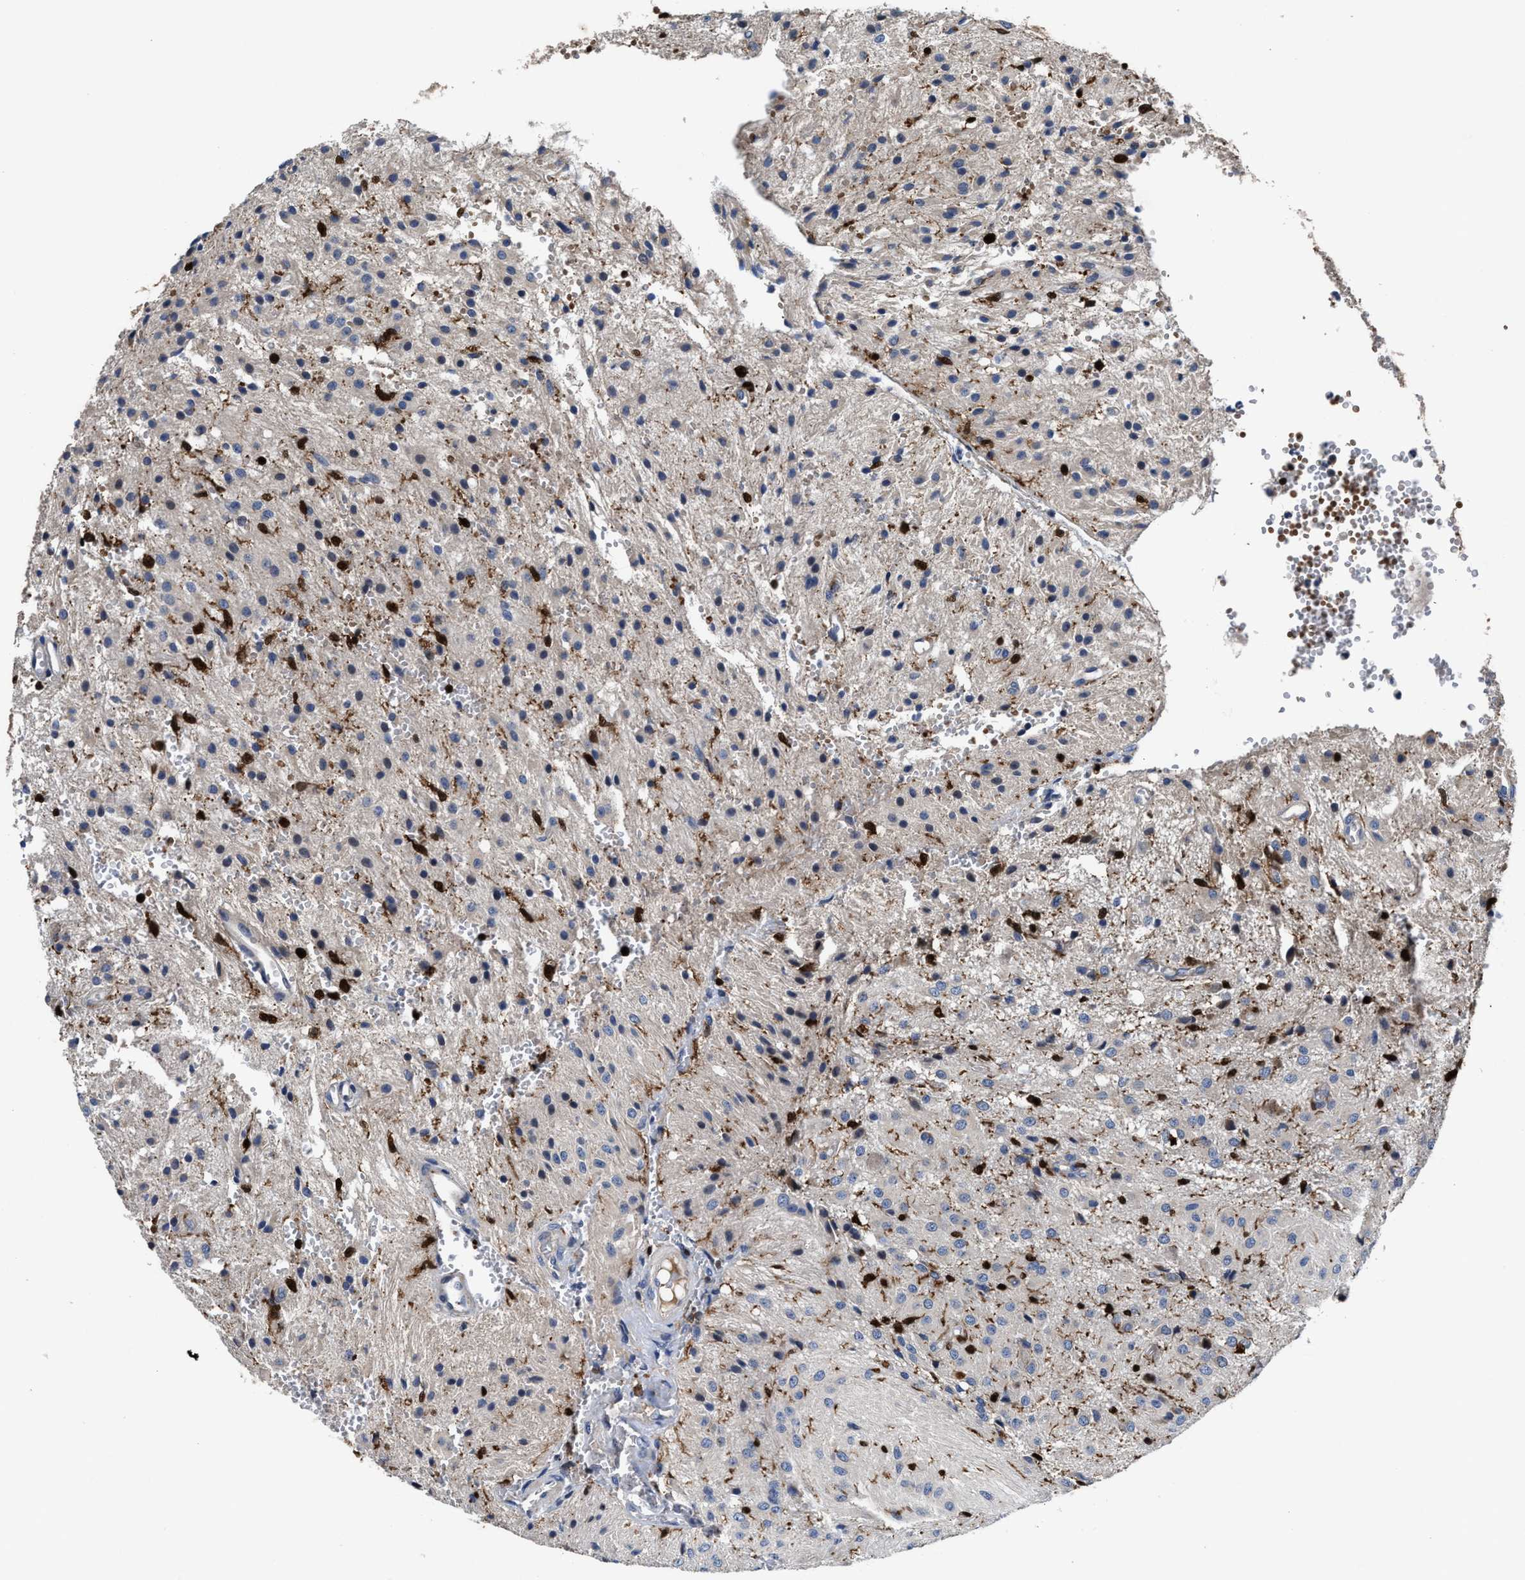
{"staining": {"intensity": "negative", "quantity": "none", "location": "none"}, "tissue": "glioma", "cell_type": "Tumor cells", "image_type": "cancer", "snomed": [{"axis": "morphology", "description": "Glioma, malignant, High grade"}, {"axis": "topography", "description": "Brain"}], "caption": "IHC histopathology image of neoplastic tissue: malignant glioma (high-grade) stained with DAB shows no significant protein staining in tumor cells. (Immunohistochemistry, brightfield microscopy, high magnification).", "gene": "RGS10", "patient": {"sex": "female", "age": 59}}